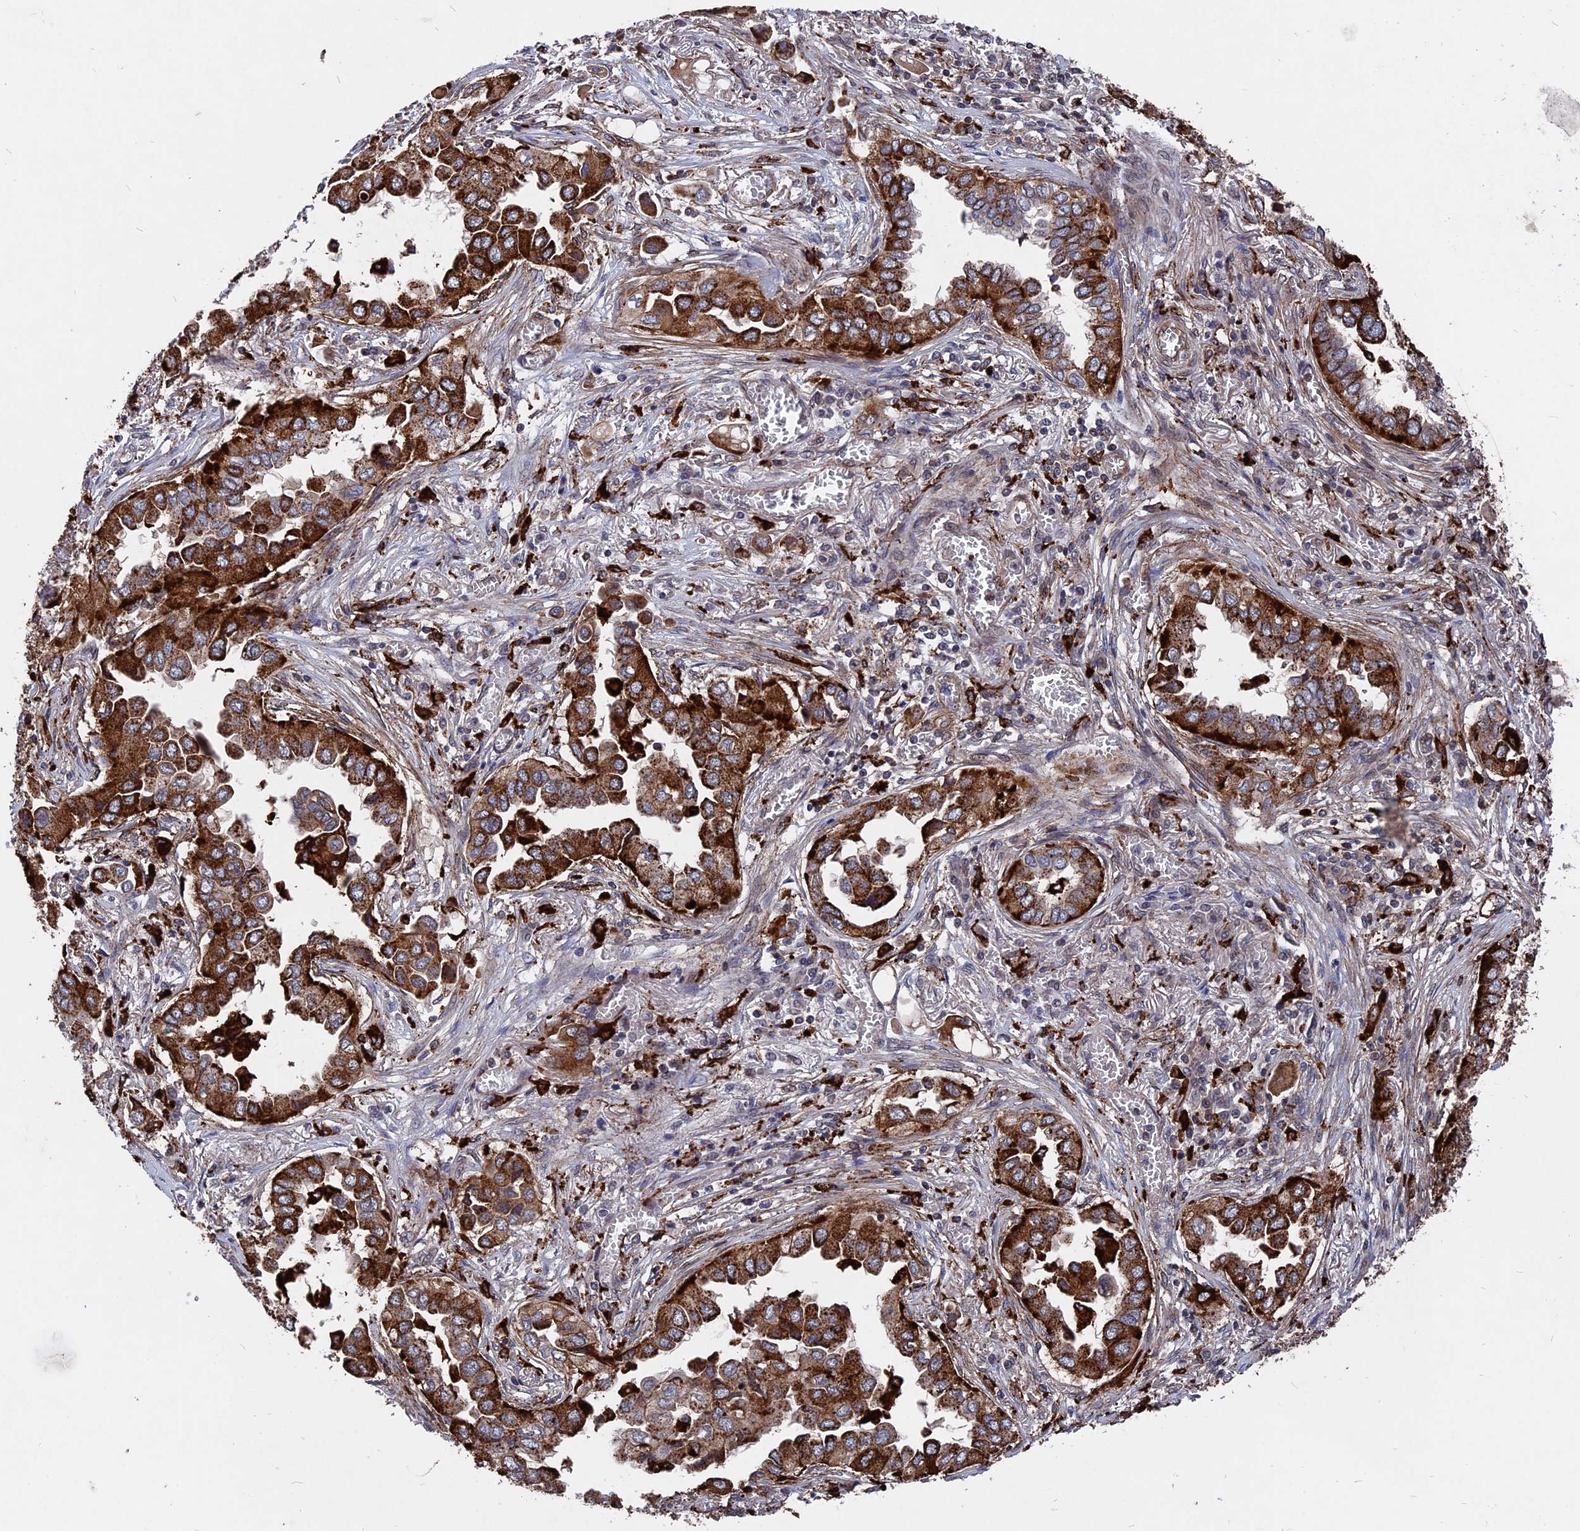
{"staining": {"intensity": "strong", "quantity": ">75%", "location": "cytoplasmic/membranous"}, "tissue": "lung cancer", "cell_type": "Tumor cells", "image_type": "cancer", "snomed": [{"axis": "morphology", "description": "Adenocarcinoma, NOS"}, {"axis": "topography", "description": "Lung"}], "caption": "Immunohistochemical staining of human lung adenocarcinoma demonstrates high levels of strong cytoplasmic/membranous staining in approximately >75% of tumor cells.", "gene": "NOSIP", "patient": {"sex": "female", "age": 76}}